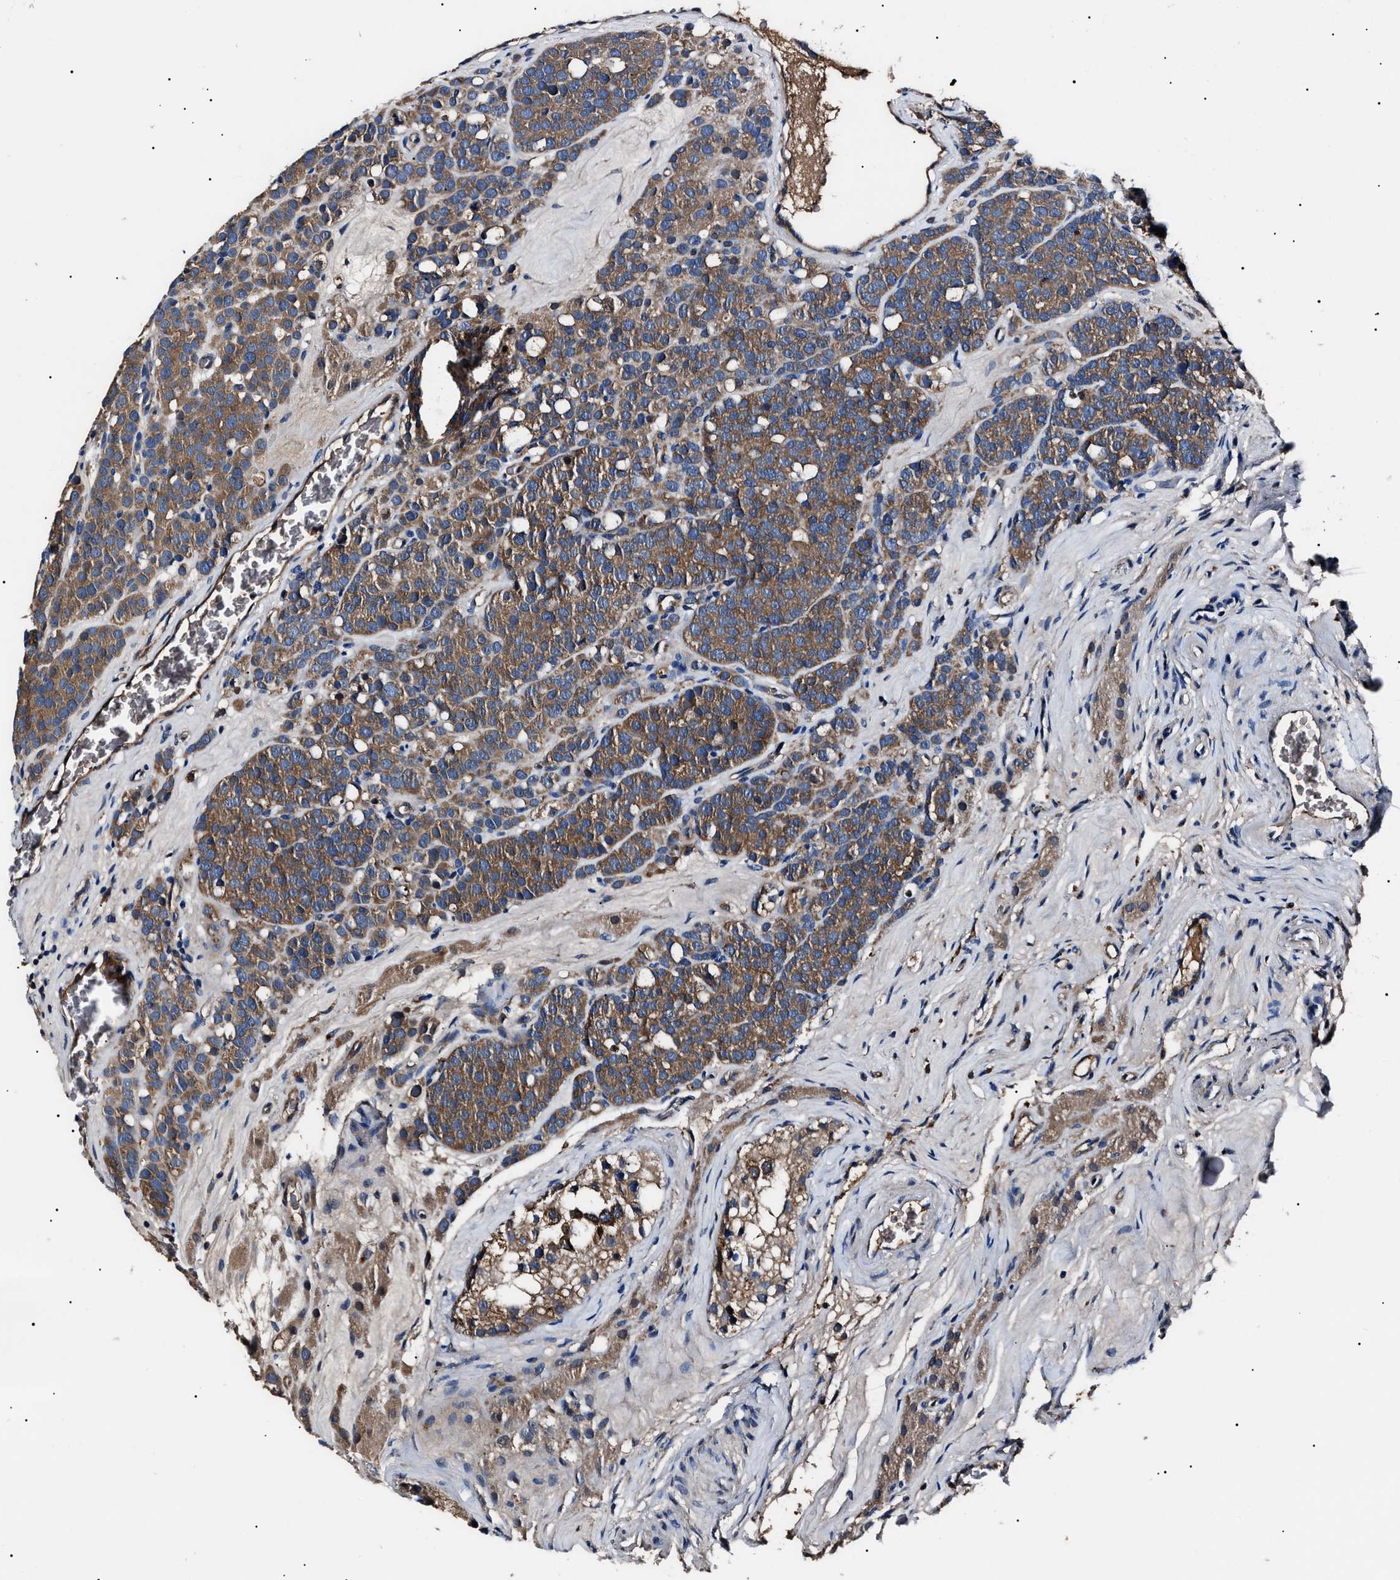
{"staining": {"intensity": "moderate", "quantity": ">75%", "location": "cytoplasmic/membranous"}, "tissue": "testis cancer", "cell_type": "Tumor cells", "image_type": "cancer", "snomed": [{"axis": "morphology", "description": "Seminoma, NOS"}, {"axis": "topography", "description": "Testis"}], "caption": "IHC staining of testis cancer (seminoma), which shows medium levels of moderate cytoplasmic/membranous staining in approximately >75% of tumor cells indicating moderate cytoplasmic/membranous protein expression. The staining was performed using DAB (3,3'-diaminobenzidine) (brown) for protein detection and nuclei were counterstained in hematoxylin (blue).", "gene": "IFT81", "patient": {"sex": "male", "age": 71}}